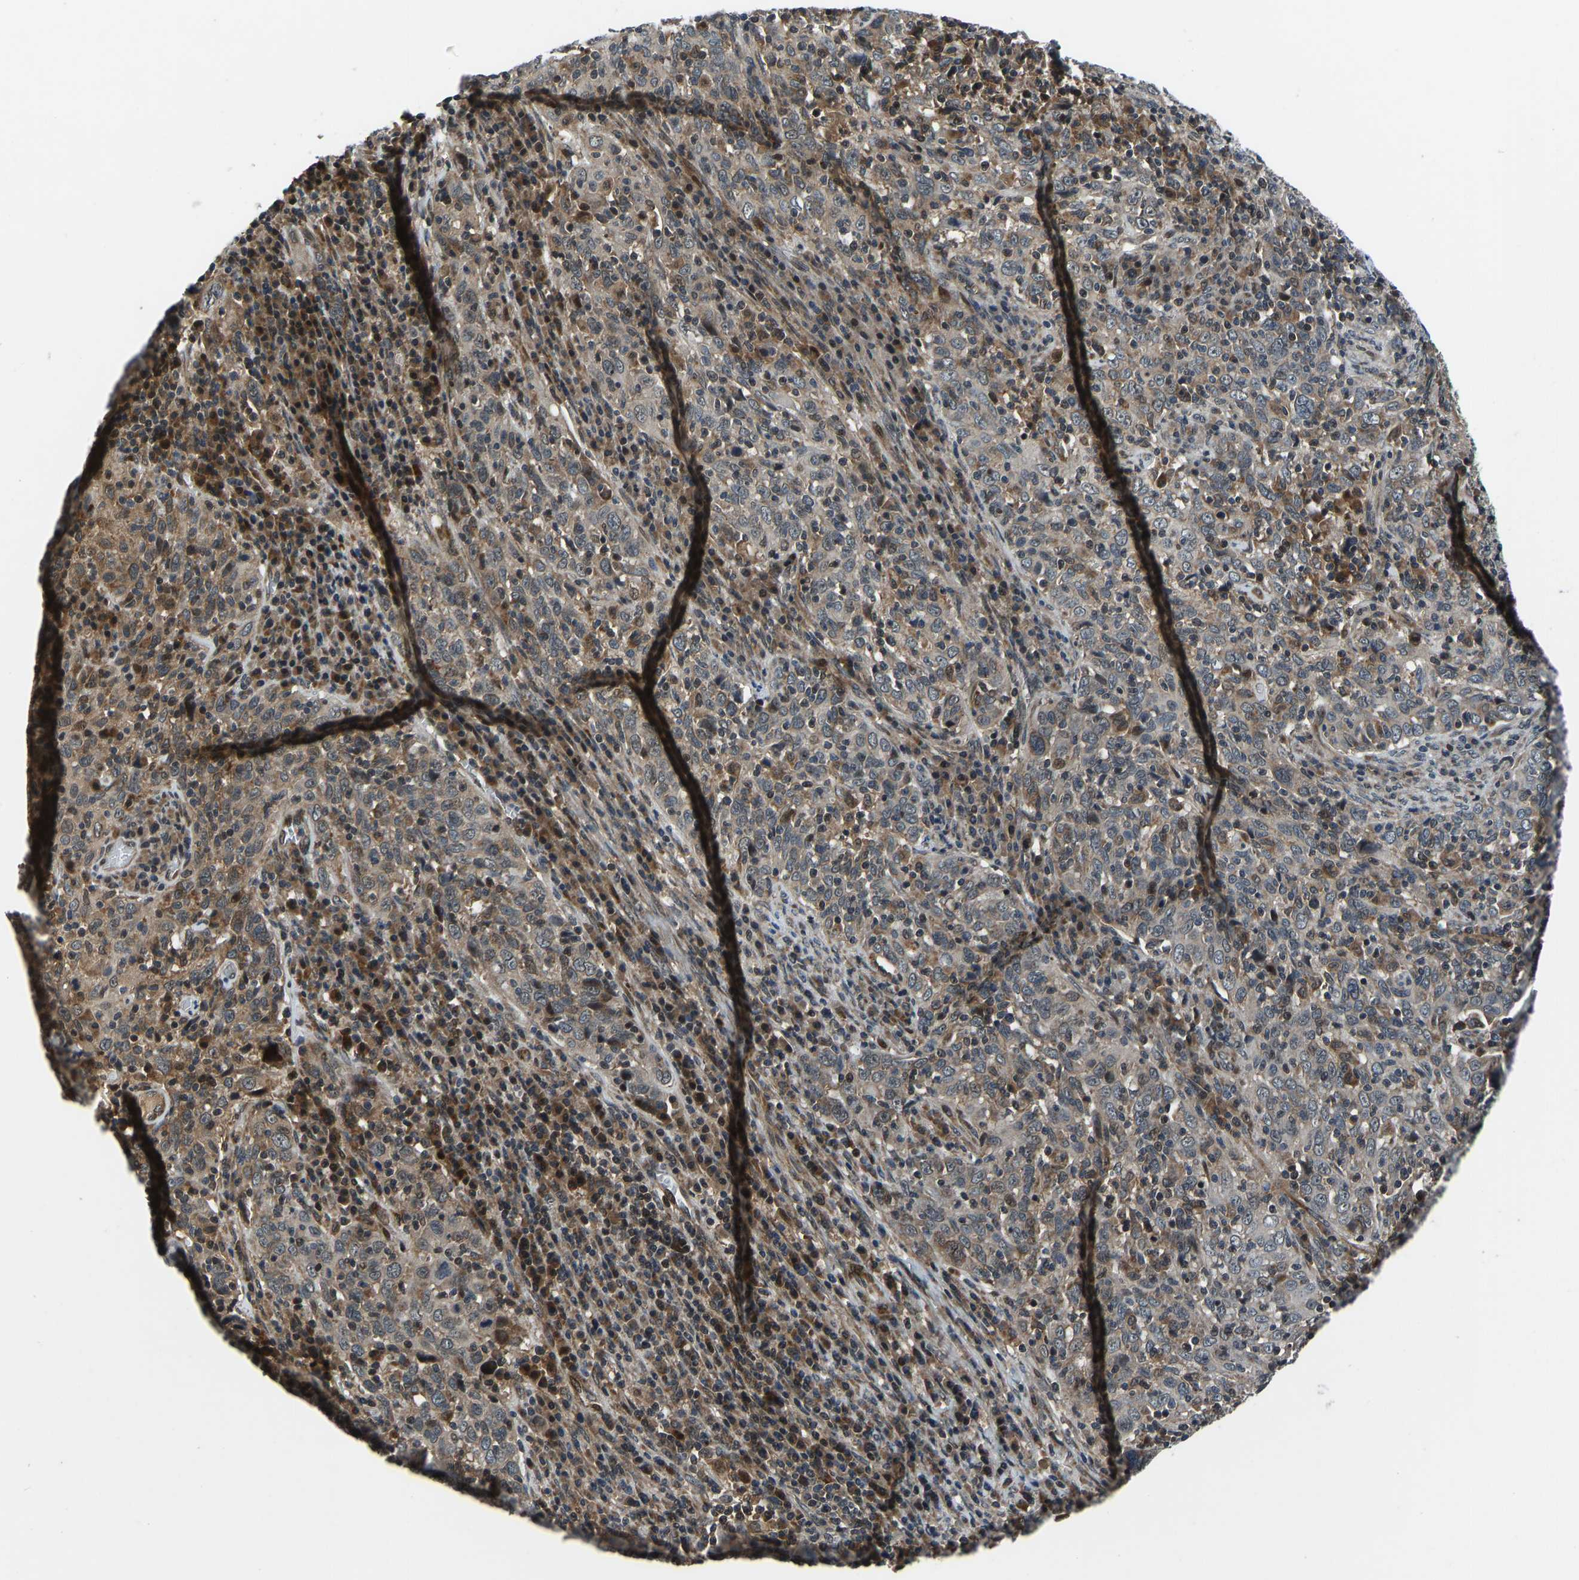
{"staining": {"intensity": "moderate", "quantity": ">75%", "location": "cytoplasmic/membranous"}, "tissue": "cervical cancer", "cell_type": "Tumor cells", "image_type": "cancer", "snomed": [{"axis": "morphology", "description": "Squamous cell carcinoma, NOS"}, {"axis": "topography", "description": "Cervix"}], "caption": "High-power microscopy captured an immunohistochemistry (IHC) micrograph of cervical squamous cell carcinoma, revealing moderate cytoplasmic/membranous expression in approximately >75% of tumor cells. The protein of interest is shown in brown color, while the nuclei are stained blue.", "gene": "RLIM", "patient": {"sex": "female", "age": 46}}